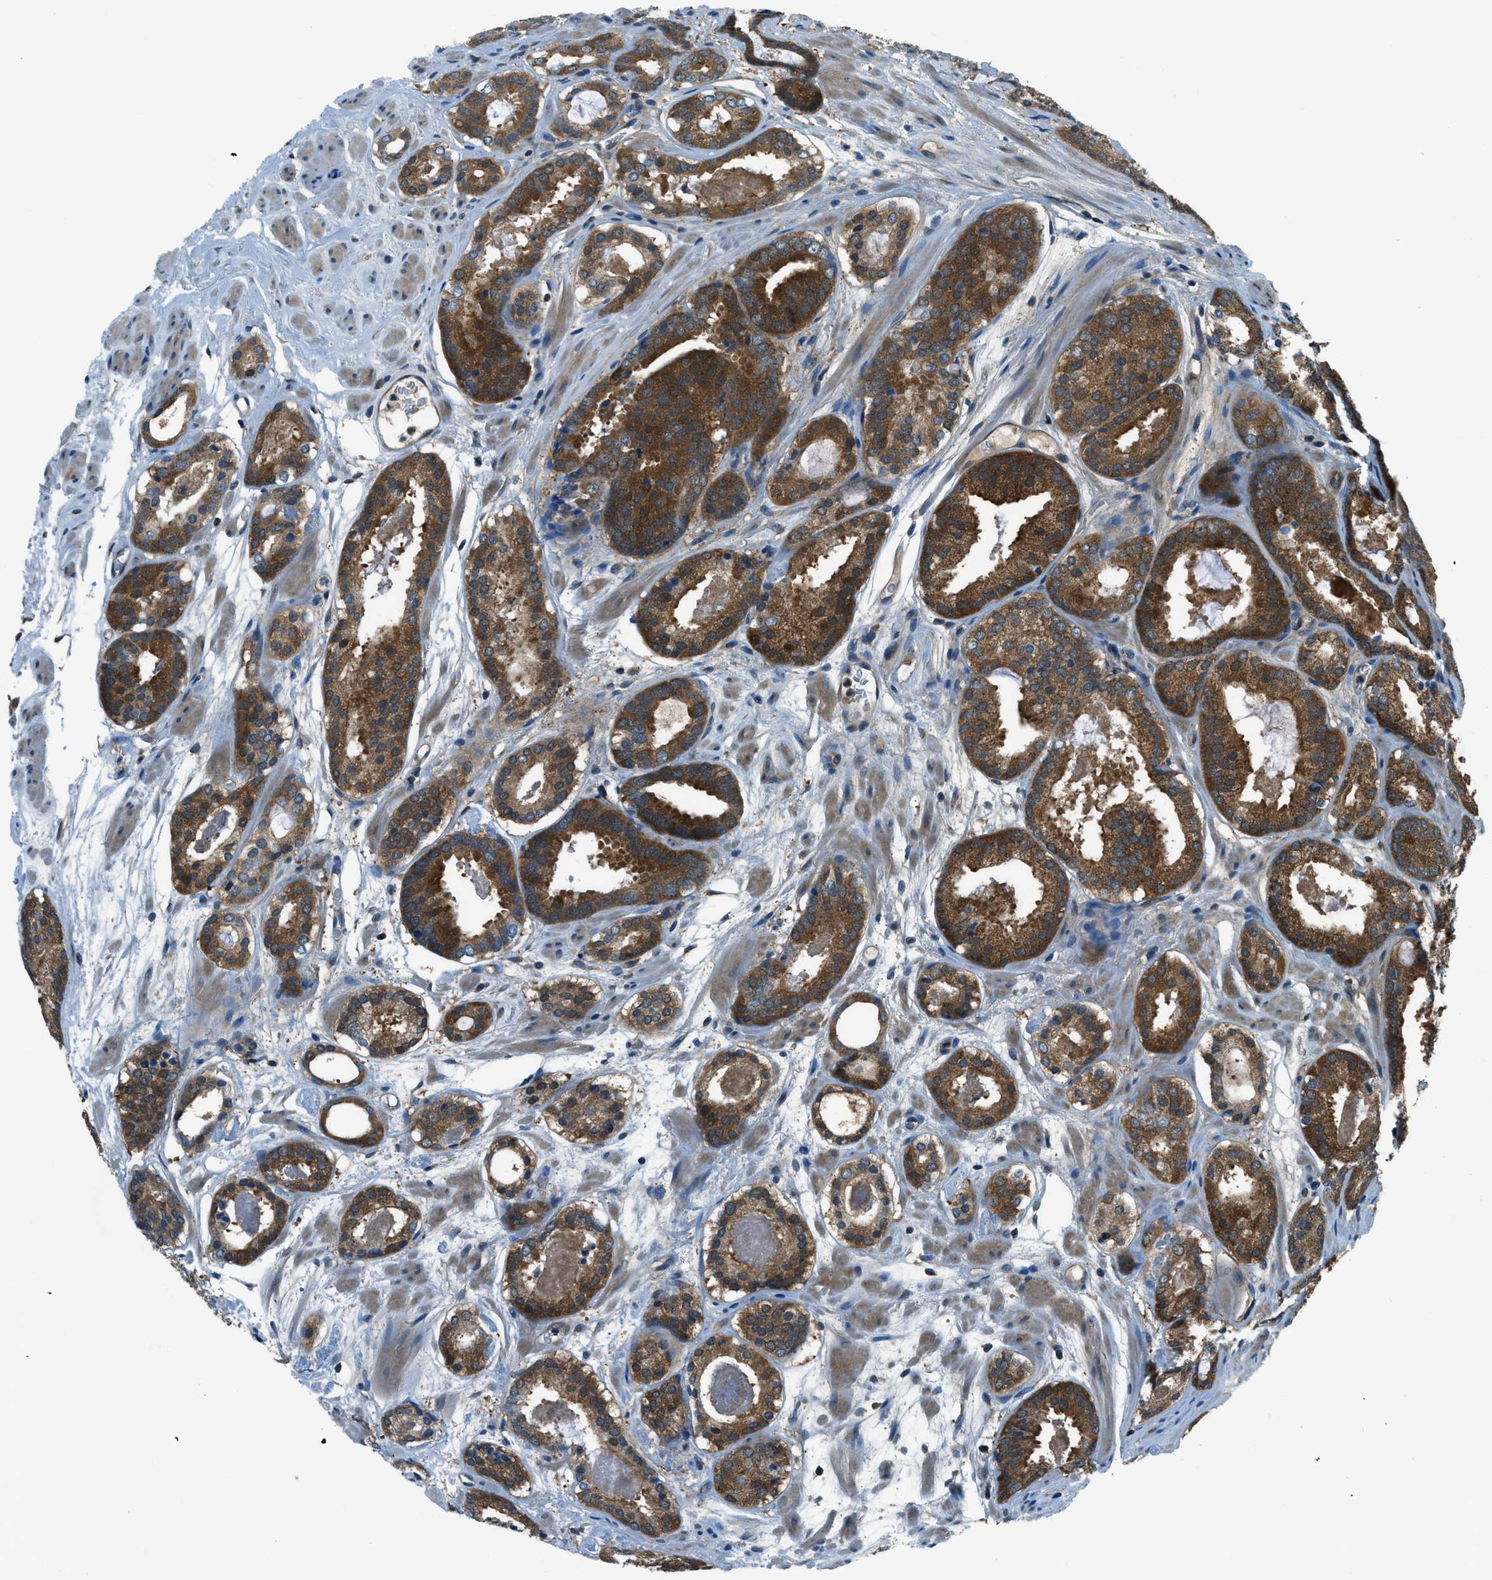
{"staining": {"intensity": "strong", "quantity": ">75%", "location": "cytoplasmic/membranous"}, "tissue": "prostate cancer", "cell_type": "Tumor cells", "image_type": "cancer", "snomed": [{"axis": "morphology", "description": "Adenocarcinoma, Low grade"}, {"axis": "topography", "description": "Prostate"}], "caption": "Immunohistochemistry (DAB) staining of human prostate low-grade adenocarcinoma reveals strong cytoplasmic/membranous protein positivity in about >75% of tumor cells.", "gene": "HEBP2", "patient": {"sex": "male", "age": 69}}